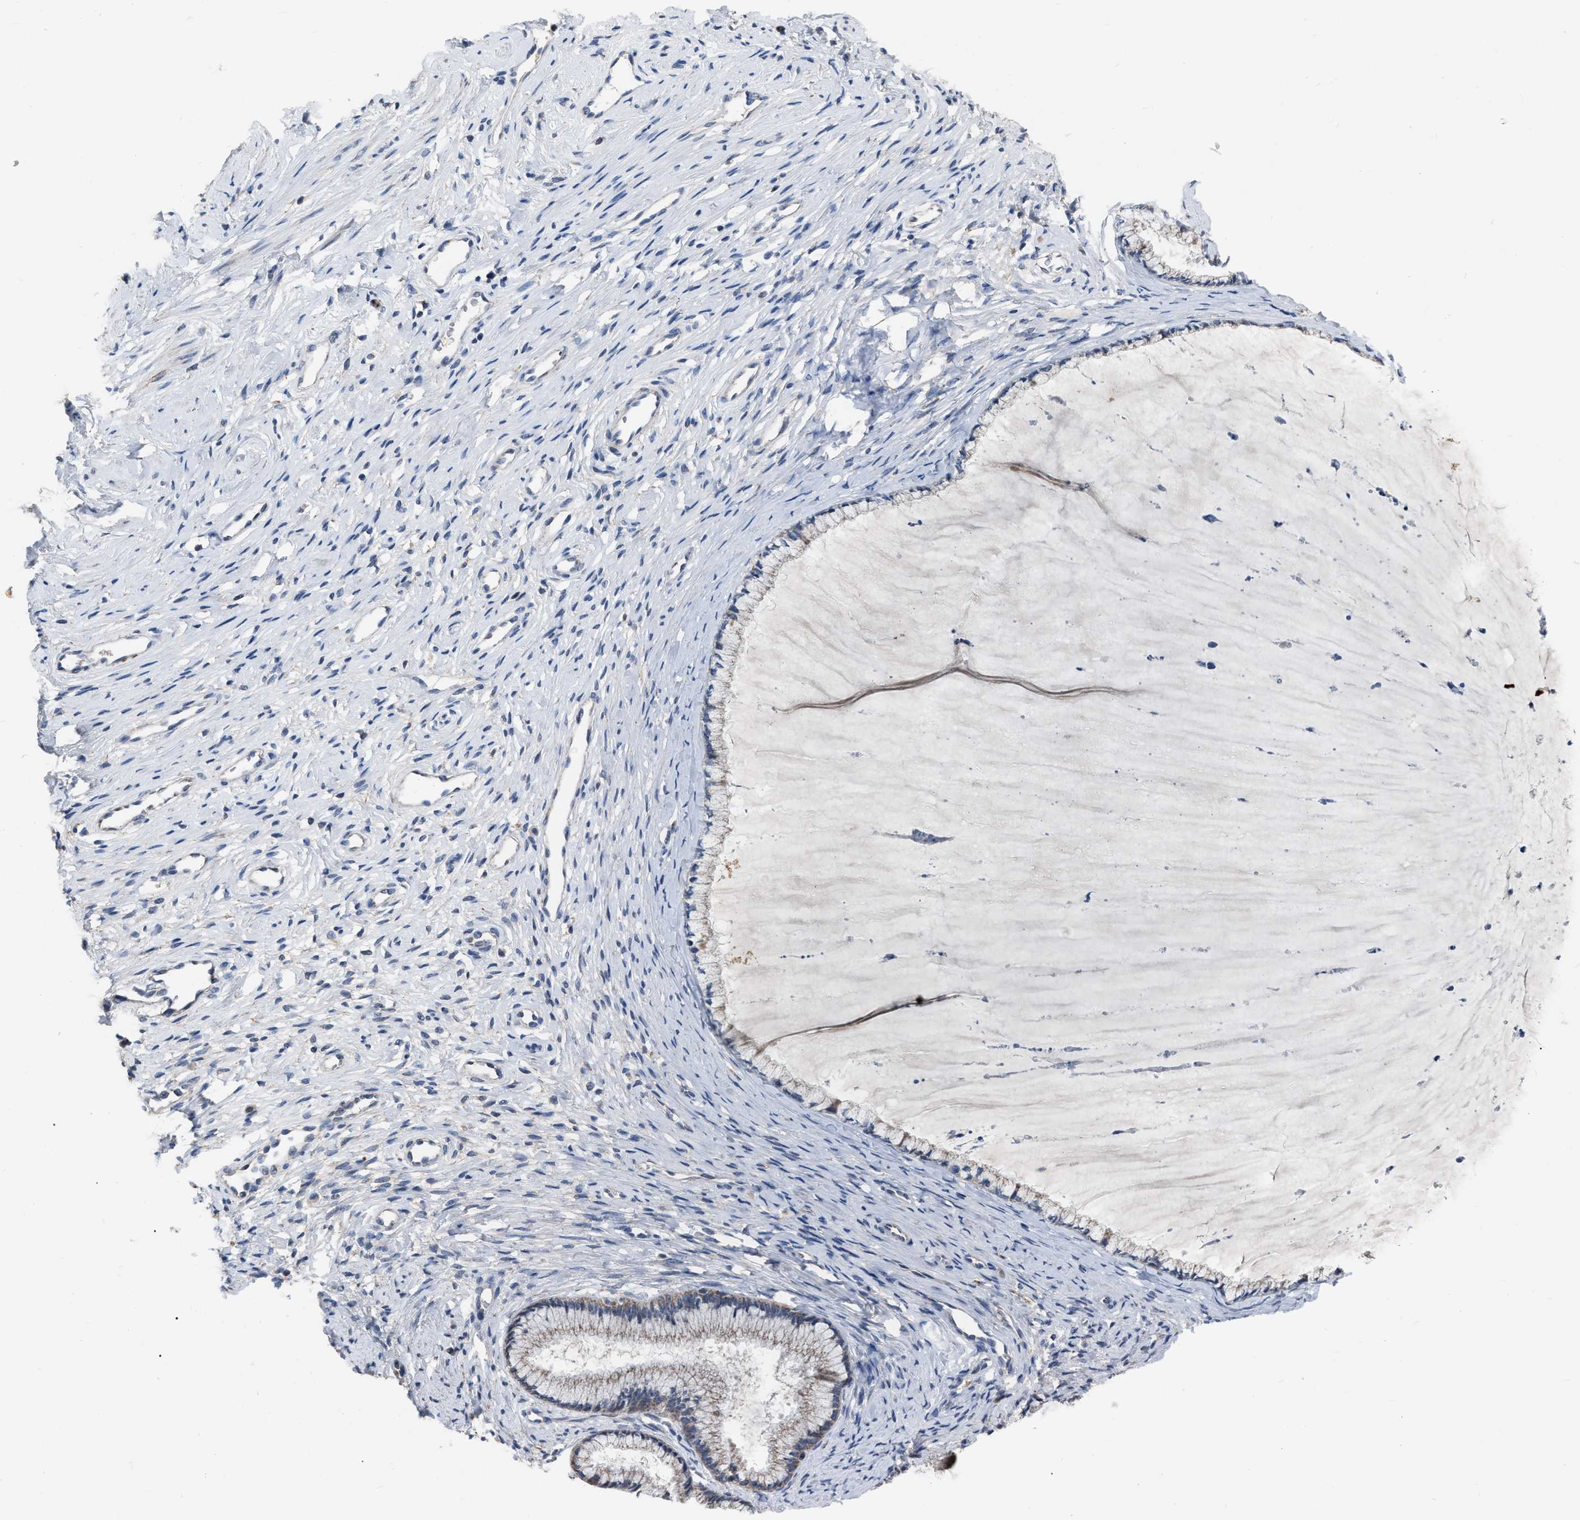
{"staining": {"intensity": "weak", "quantity": "25%-75%", "location": "cytoplasmic/membranous"}, "tissue": "cervix", "cell_type": "Glandular cells", "image_type": "normal", "snomed": [{"axis": "morphology", "description": "Normal tissue, NOS"}, {"axis": "topography", "description": "Cervix"}], "caption": "Immunohistochemical staining of benign human cervix exhibits weak cytoplasmic/membranous protein positivity in about 25%-75% of glandular cells. (Stains: DAB in brown, nuclei in blue, Microscopy: brightfield microscopy at high magnification).", "gene": "DDX56", "patient": {"sex": "female", "age": 77}}